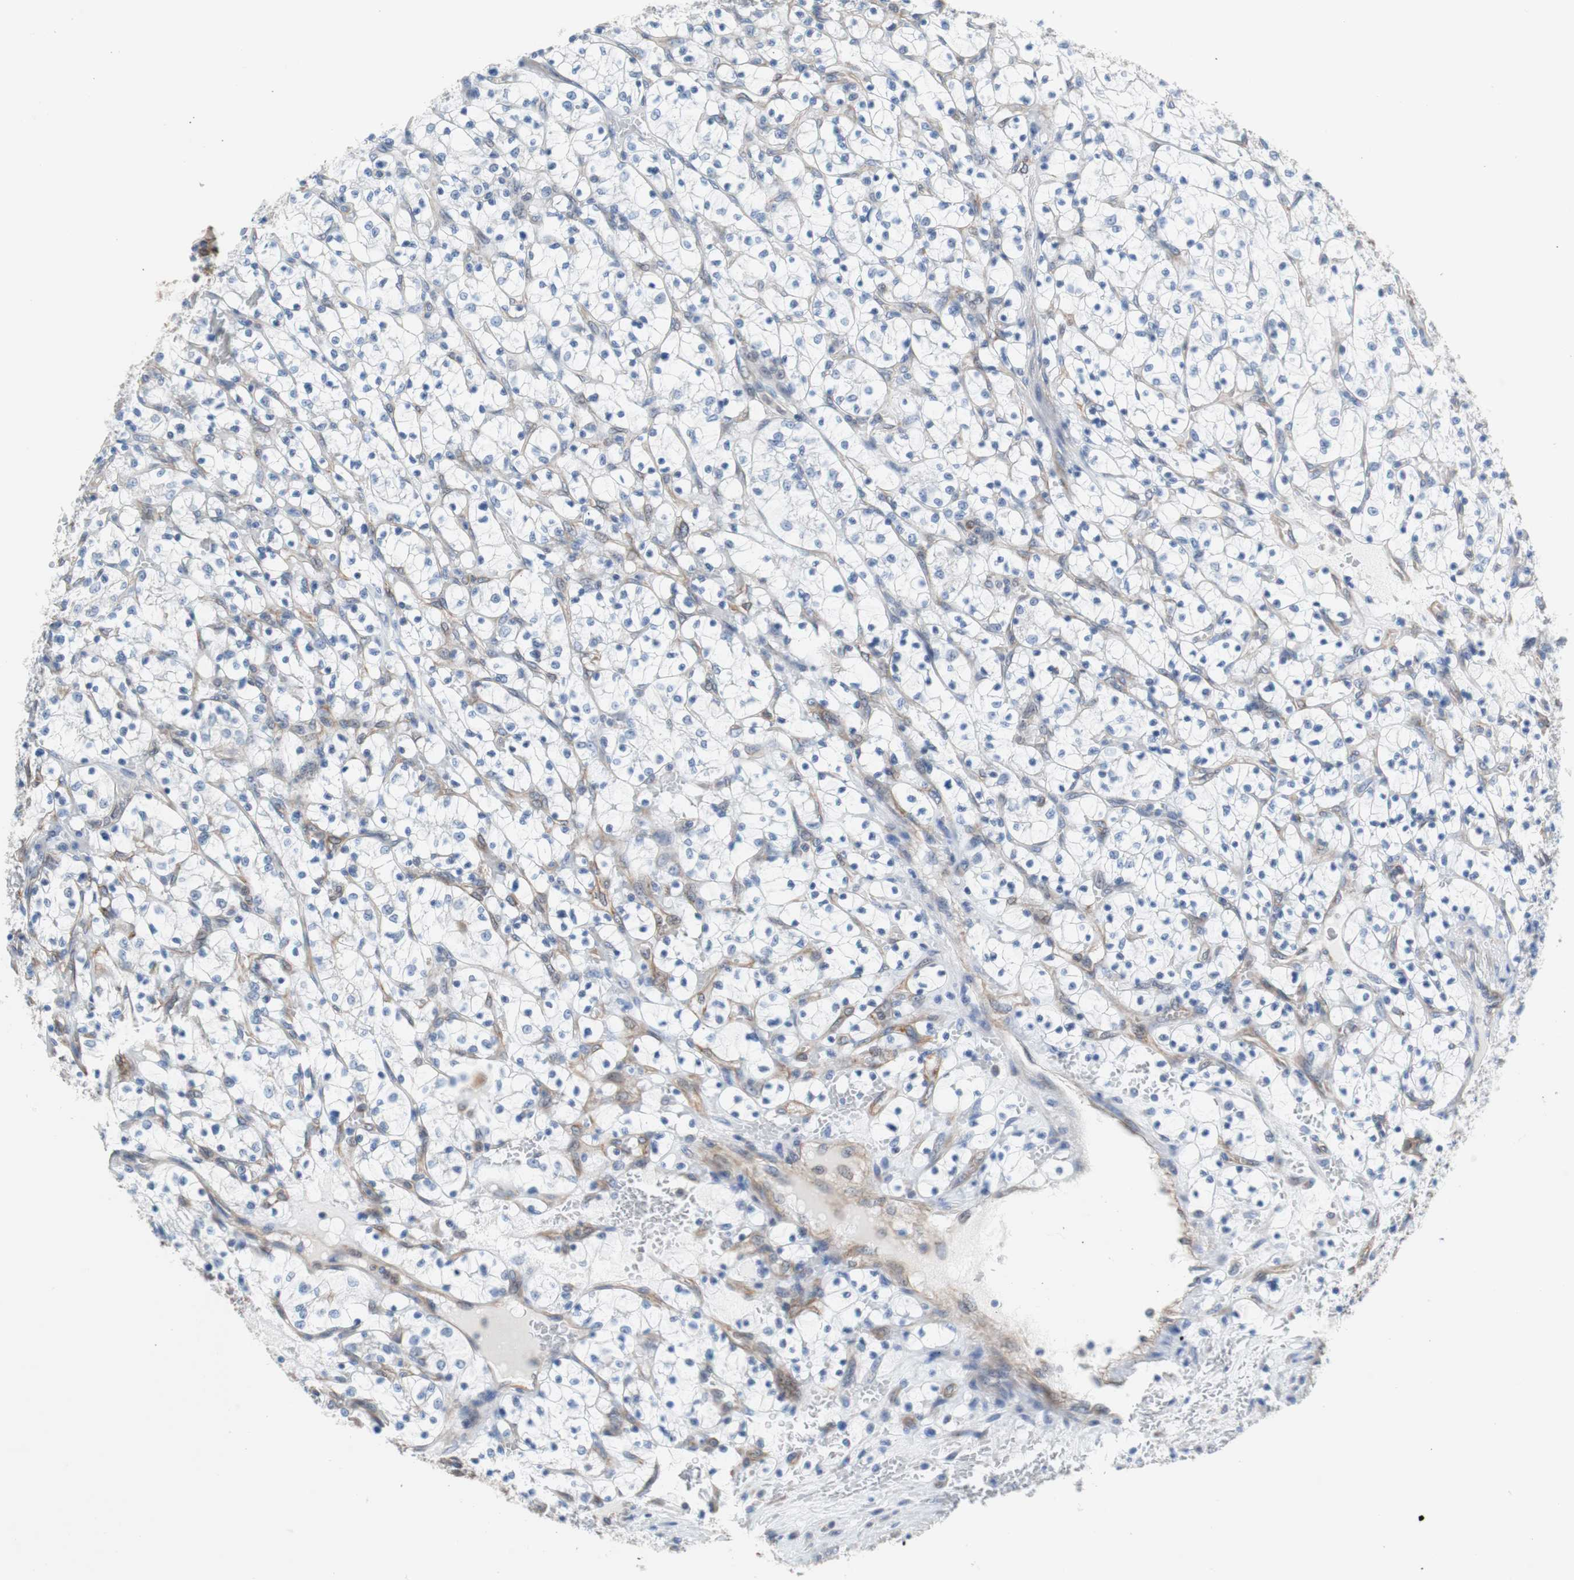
{"staining": {"intensity": "negative", "quantity": "none", "location": "none"}, "tissue": "renal cancer", "cell_type": "Tumor cells", "image_type": "cancer", "snomed": [{"axis": "morphology", "description": "Adenocarcinoma, NOS"}, {"axis": "topography", "description": "Kidney"}], "caption": "Renal adenocarcinoma stained for a protein using IHC shows no staining tumor cells.", "gene": "KIF3B", "patient": {"sex": "female", "age": 69}}